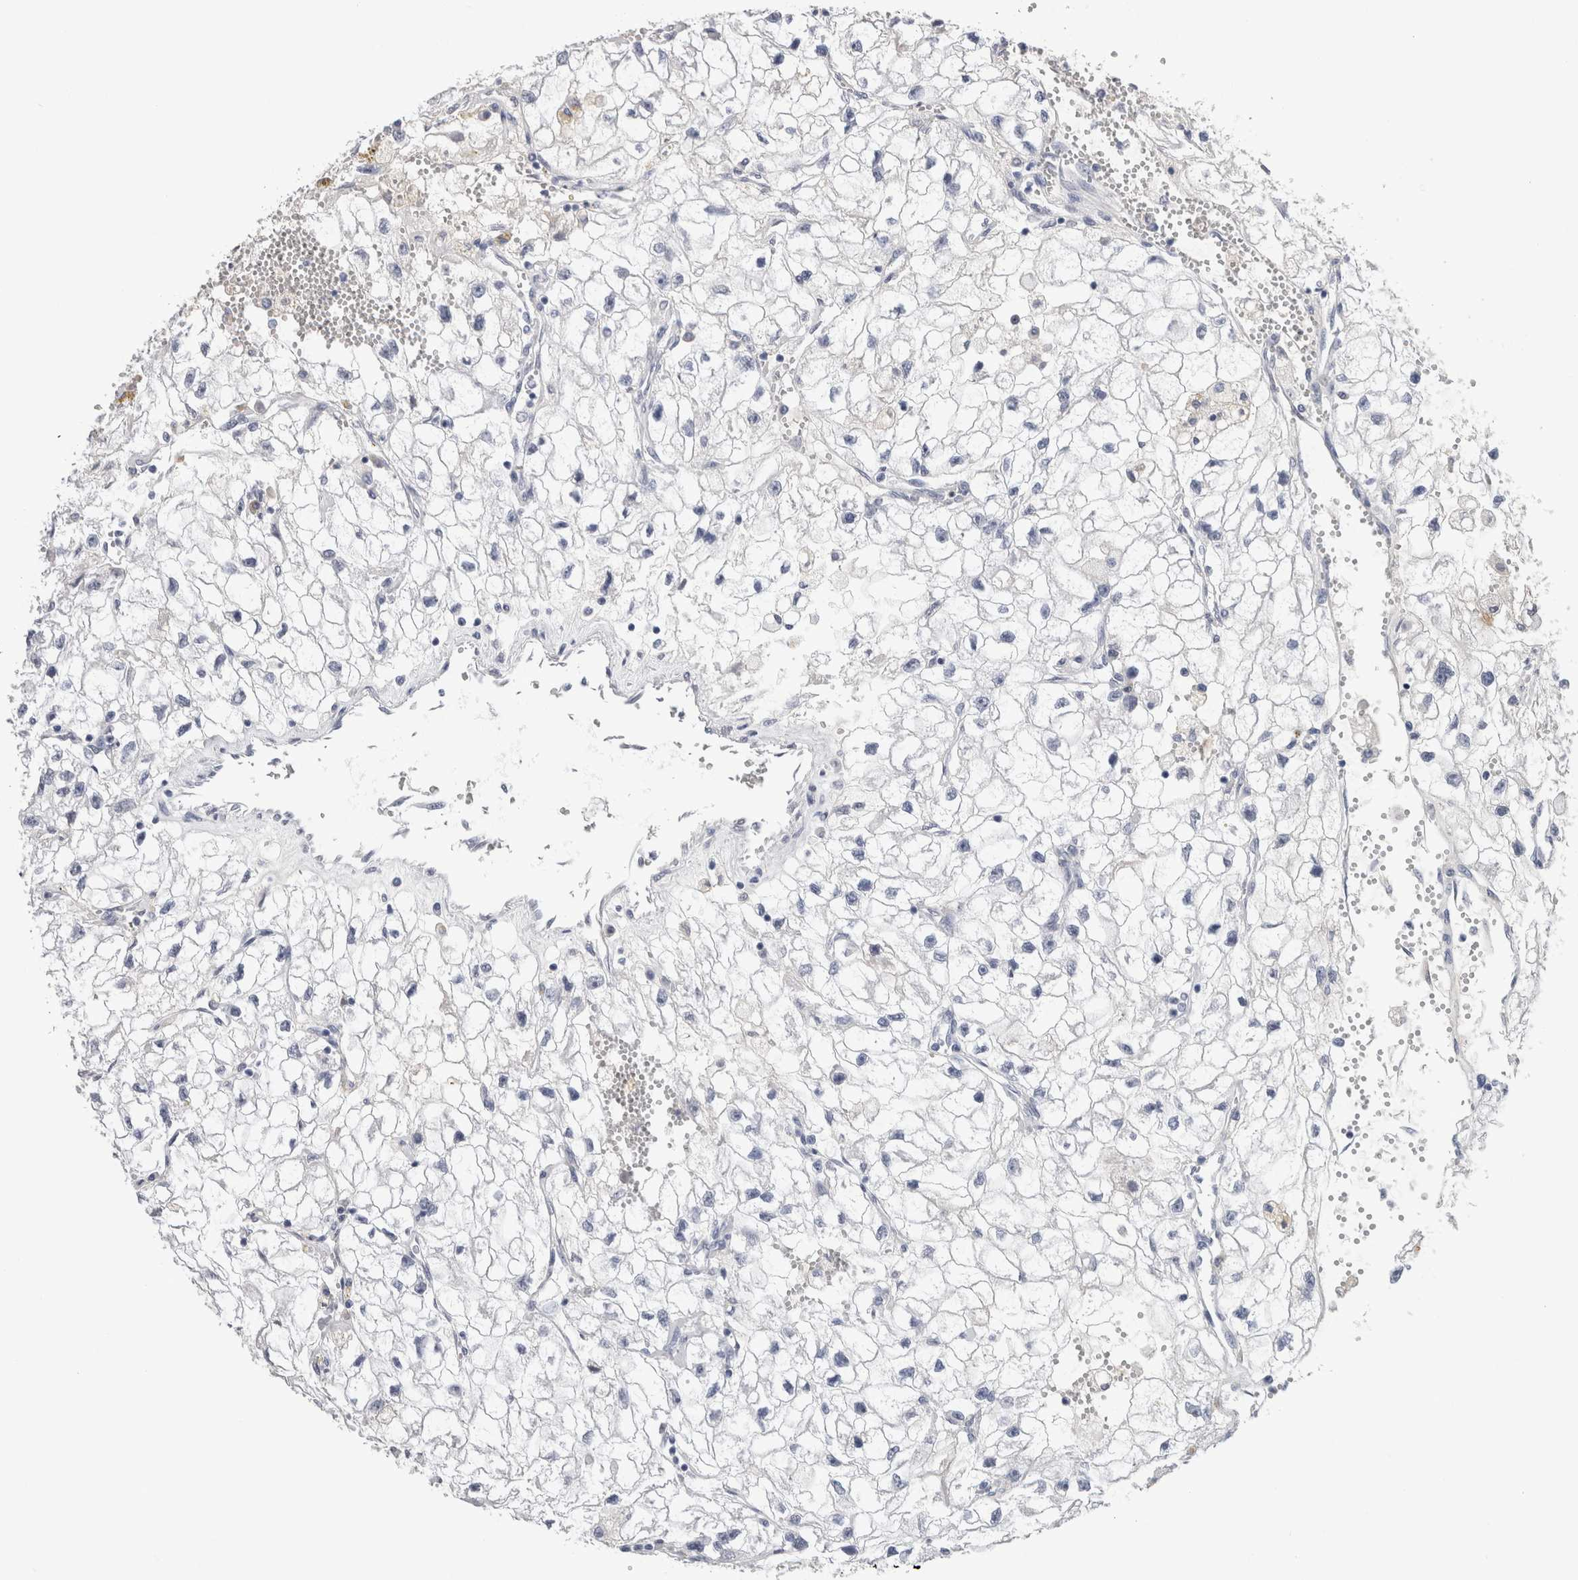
{"staining": {"intensity": "negative", "quantity": "none", "location": "none"}, "tissue": "renal cancer", "cell_type": "Tumor cells", "image_type": "cancer", "snomed": [{"axis": "morphology", "description": "Adenocarcinoma, NOS"}, {"axis": "topography", "description": "Kidney"}], "caption": "IHC image of neoplastic tissue: renal adenocarcinoma stained with DAB demonstrates no significant protein positivity in tumor cells.", "gene": "FABP4", "patient": {"sex": "female", "age": 70}}